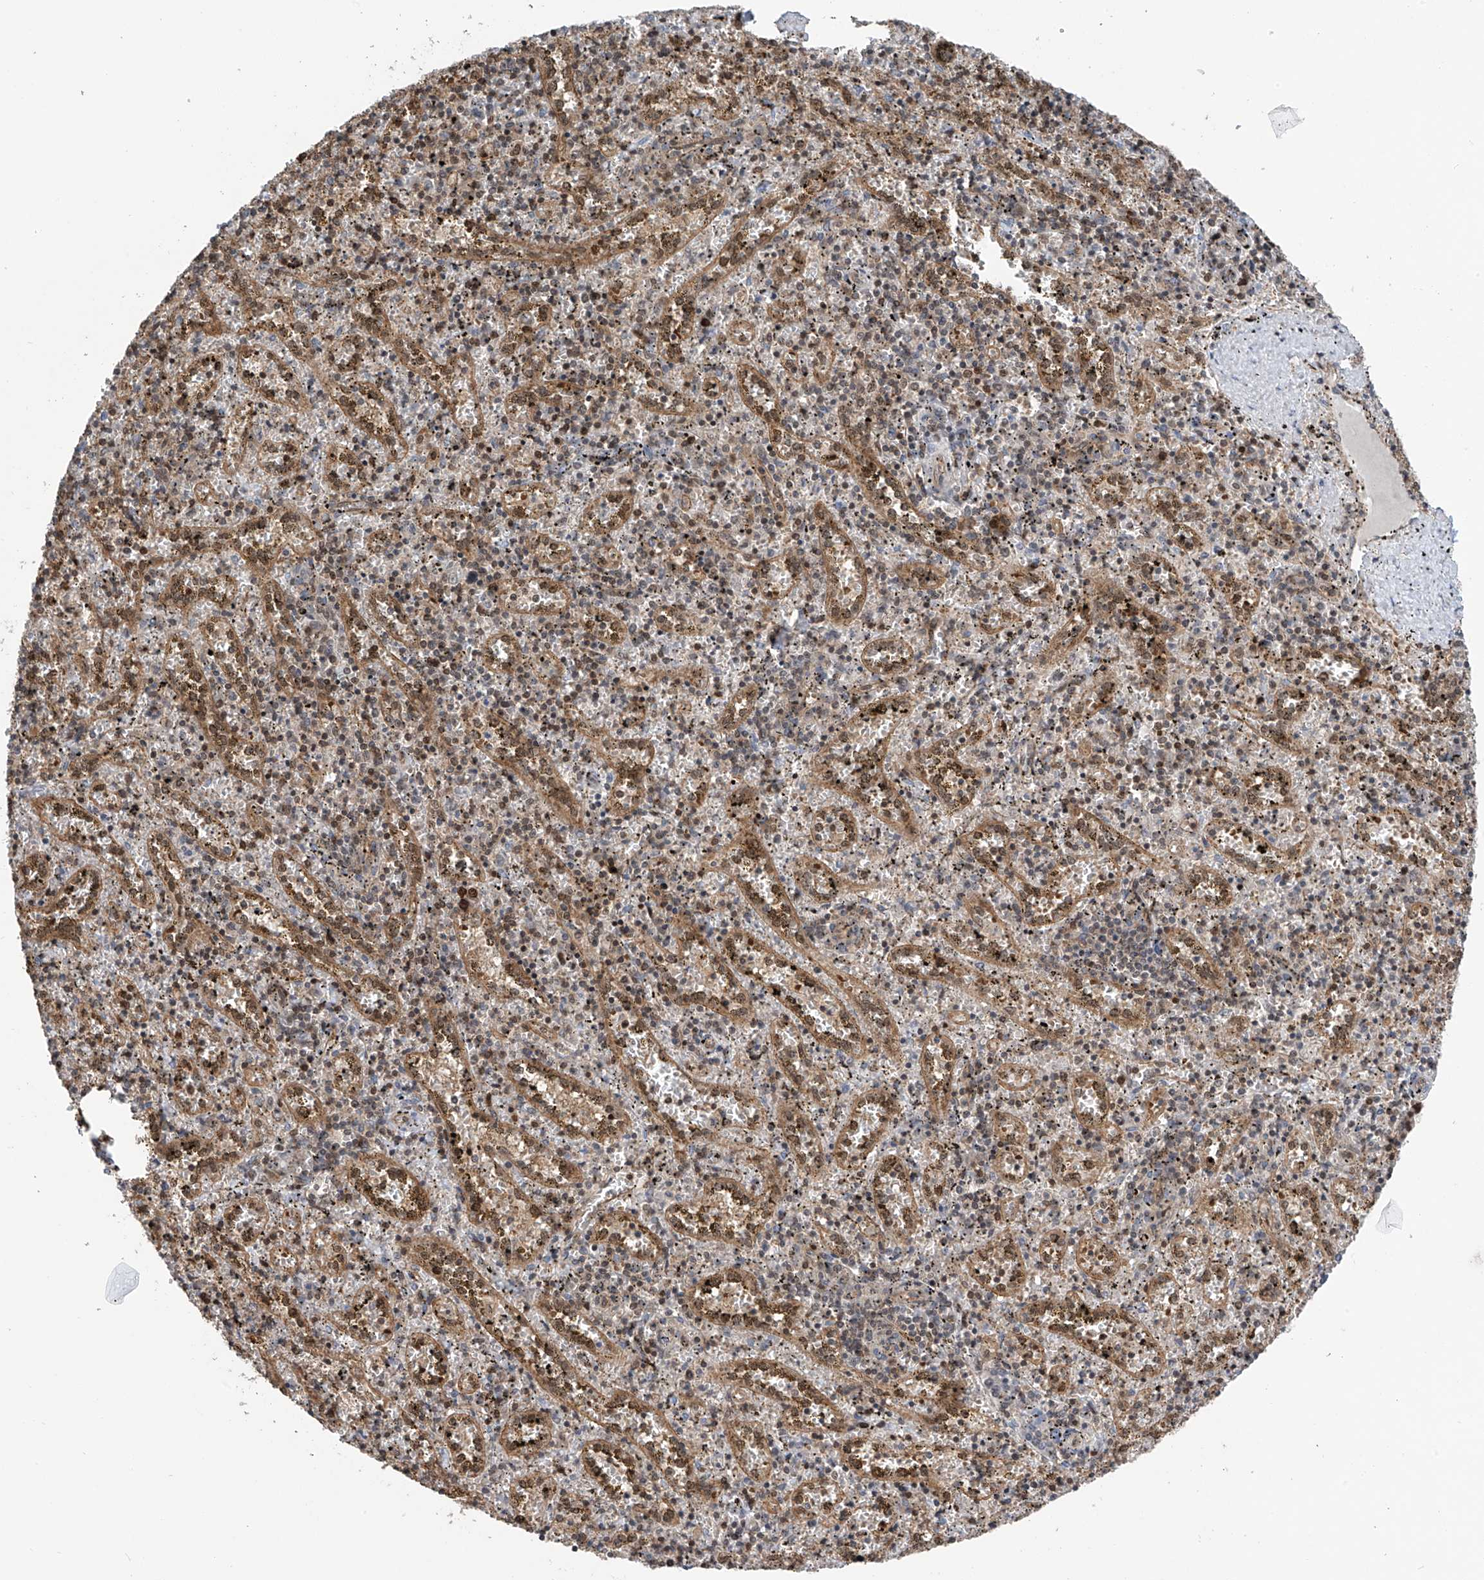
{"staining": {"intensity": "weak", "quantity": "25%-75%", "location": "cytoplasmic/membranous,nuclear"}, "tissue": "spleen", "cell_type": "Cells in red pulp", "image_type": "normal", "snomed": [{"axis": "morphology", "description": "Normal tissue, NOS"}, {"axis": "topography", "description": "Spleen"}], "caption": "Human spleen stained with a brown dye shows weak cytoplasmic/membranous,nuclear positive expression in approximately 25%-75% of cells in red pulp.", "gene": "DNAJC9", "patient": {"sex": "male", "age": 11}}